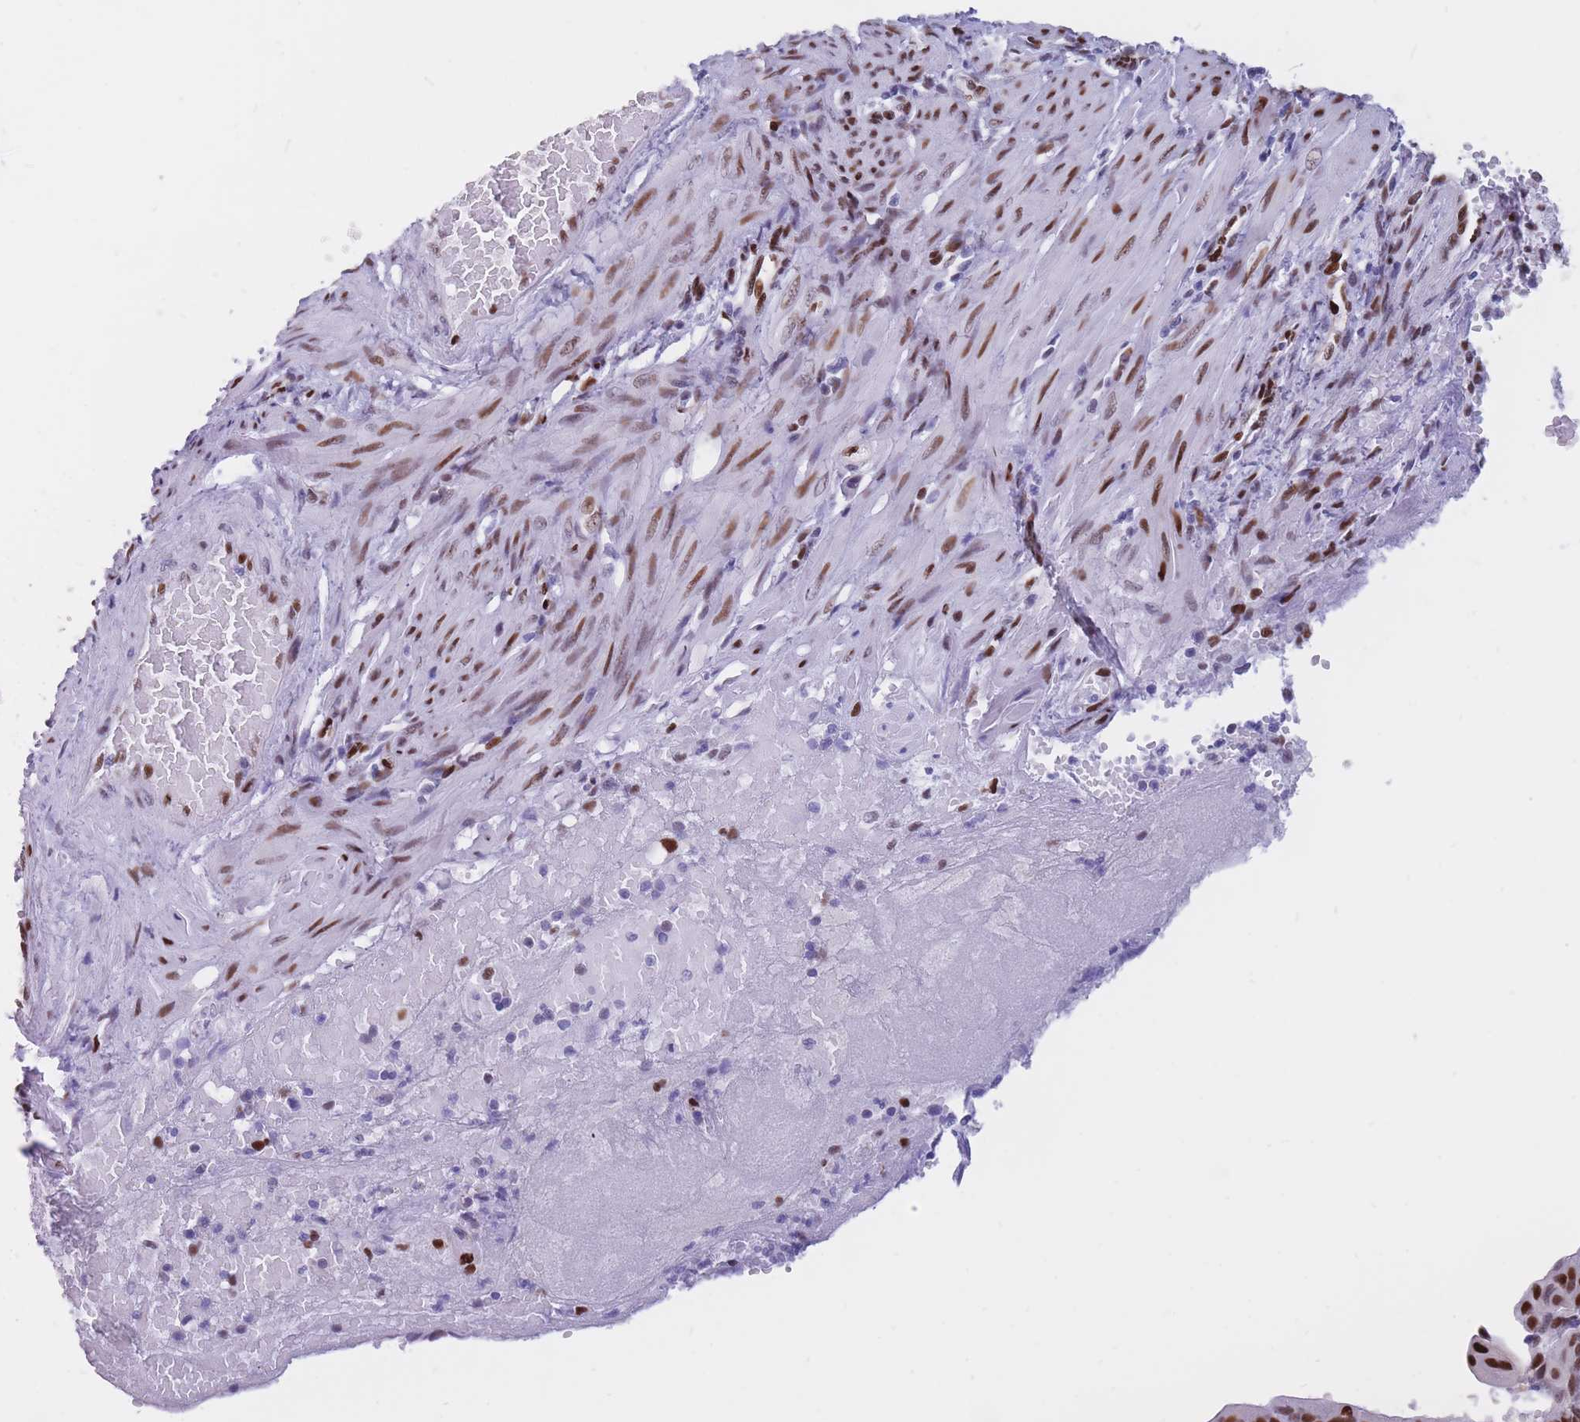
{"staining": {"intensity": "strong", "quantity": ">75%", "location": "nuclear"}, "tissue": "endometrial cancer", "cell_type": "Tumor cells", "image_type": "cancer", "snomed": [{"axis": "morphology", "description": "Adenocarcinoma, NOS"}, {"axis": "topography", "description": "Endometrium"}], "caption": "Strong nuclear protein expression is identified in approximately >75% of tumor cells in adenocarcinoma (endometrial).", "gene": "NASP", "patient": {"sex": "female", "age": 49}}